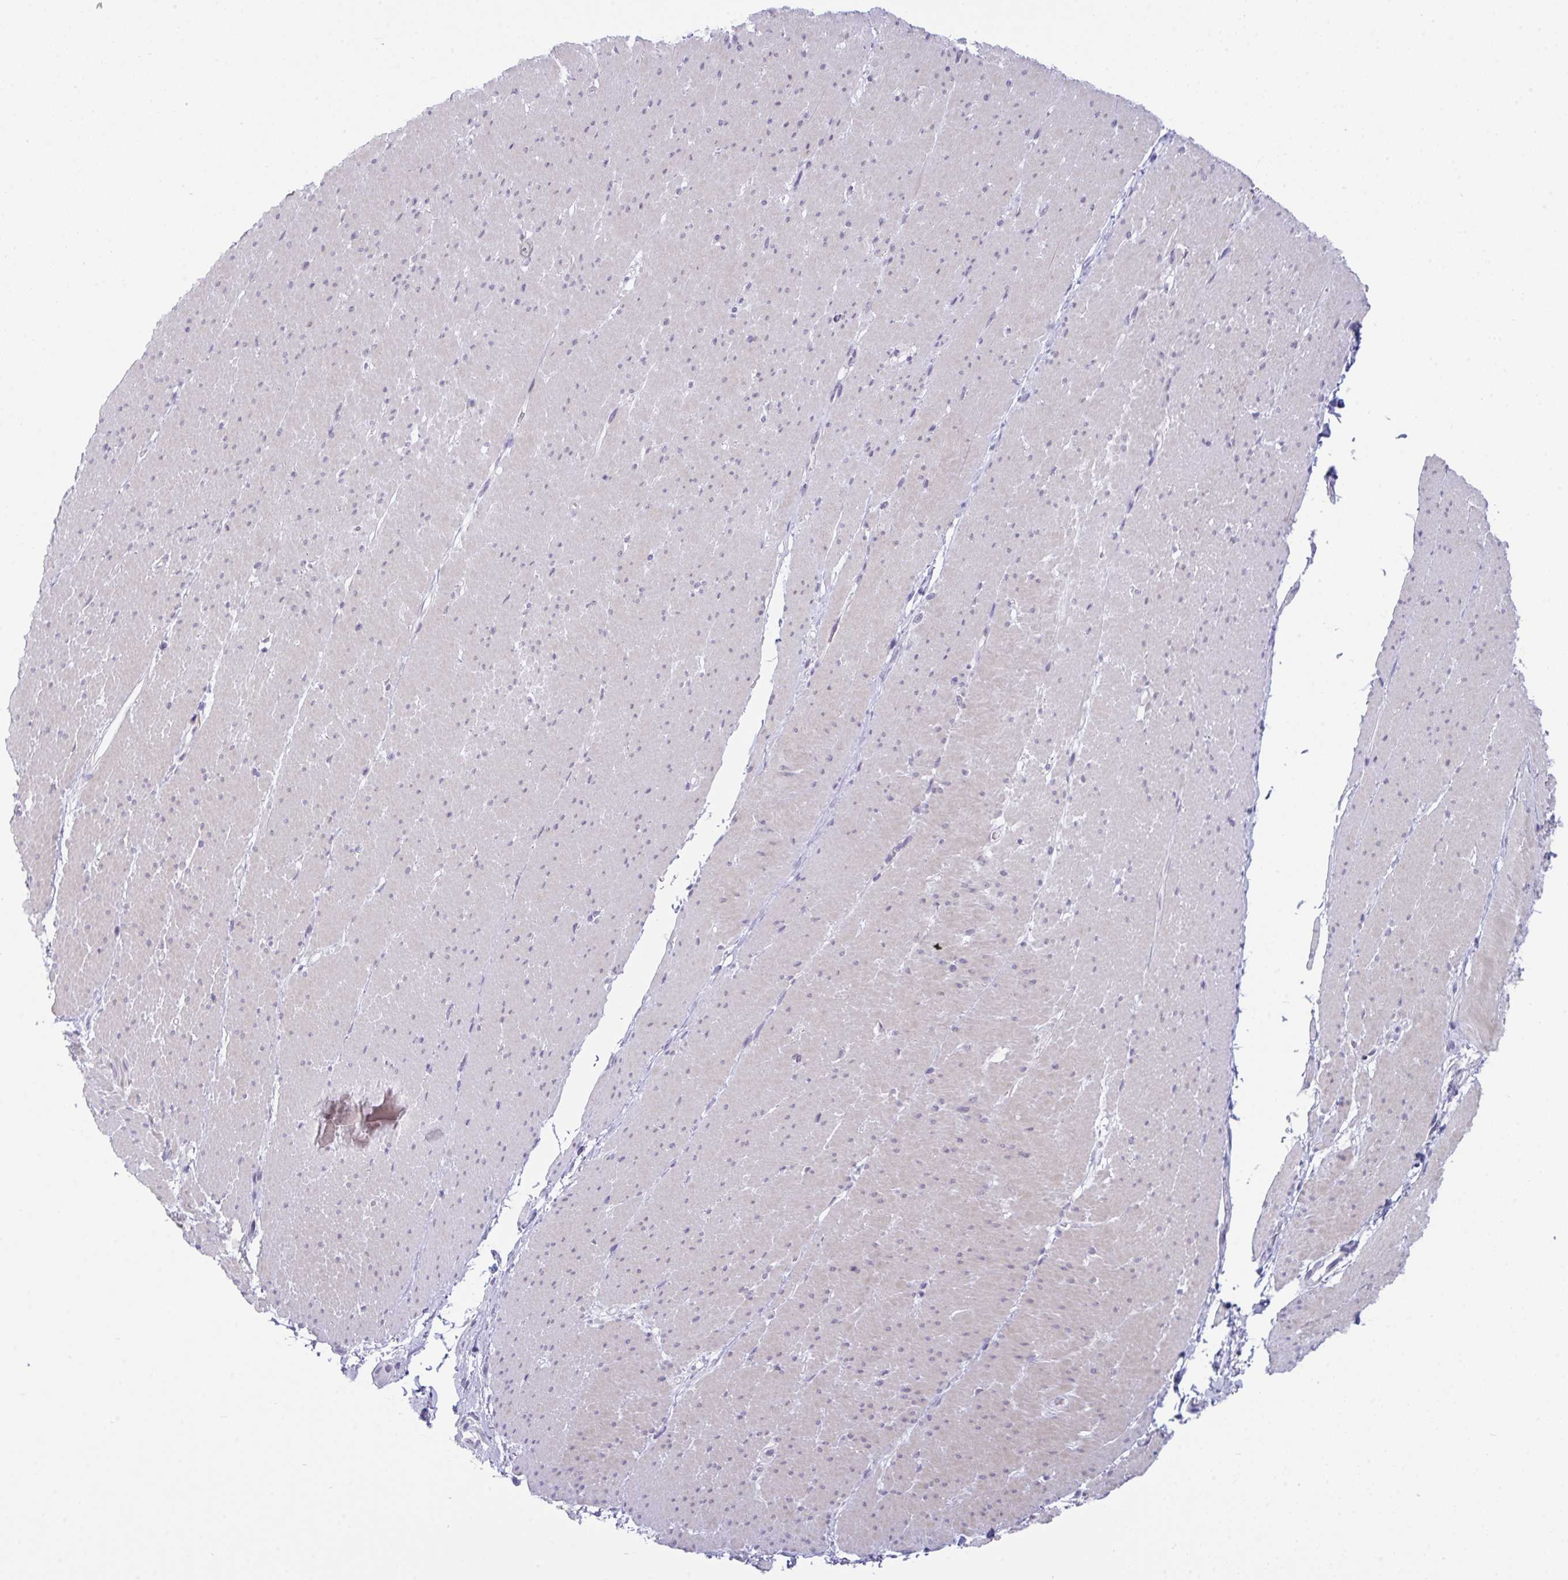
{"staining": {"intensity": "weak", "quantity": "<25%", "location": "nuclear"}, "tissue": "smooth muscle", "cell_type": "Smooth muscle cells", "image_type": "normal", "snomed": [{"axis": "morphology", "description": "Normal tissue, NOS"}, {"axis": "topography", "description": "Smooth muscle"}, {"axis": "topography", "description": "Rectum"}], "caption": "IHC of normal smooth muscle displays no staining in smooth muscle cells.", "gene": "BMAL2", "patient": {"sex": "male", "age": 53}}